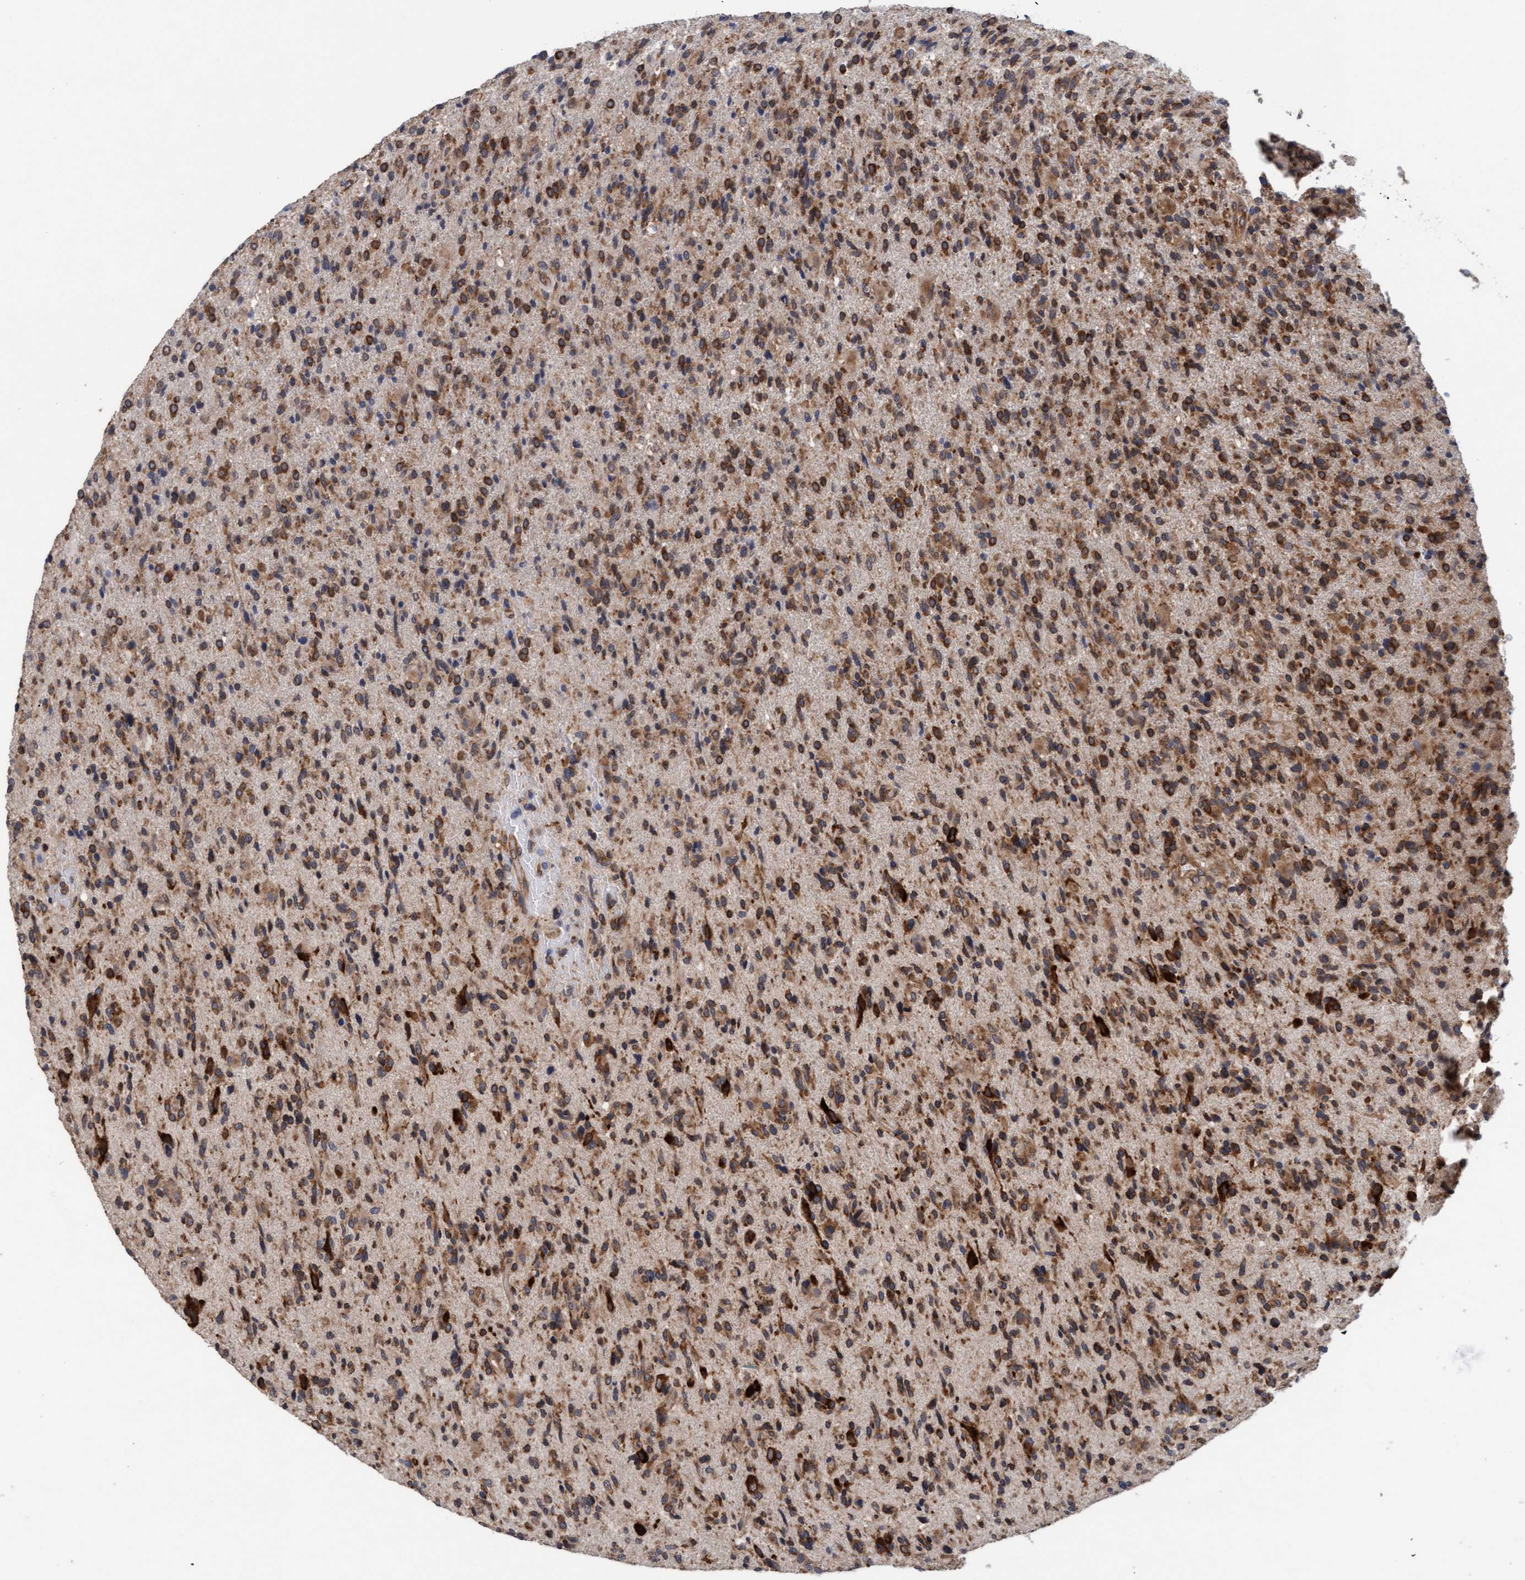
{"staining": {"intensity": "strong", "quantity": ">75%", "location": "cytoplasmic/membranous"}, "tissue": "glioma", "cell_type": "Tumor cells", "image_type": "cancer", "snomed": [{"axis": "morphology", "description": "Glioma, malignant, High grade"}, {"axis": "topography", "description": "Brain"}], "caption": "High-power microscopy captured an immunohistochemistry (IHC) image of malignant glioma (high-grade), revealing strong cytoplasmic/membranous staining in about >75% of tumor cells.", "gene": "FXR2", "patient": {"sex": "male", "age": 72}}